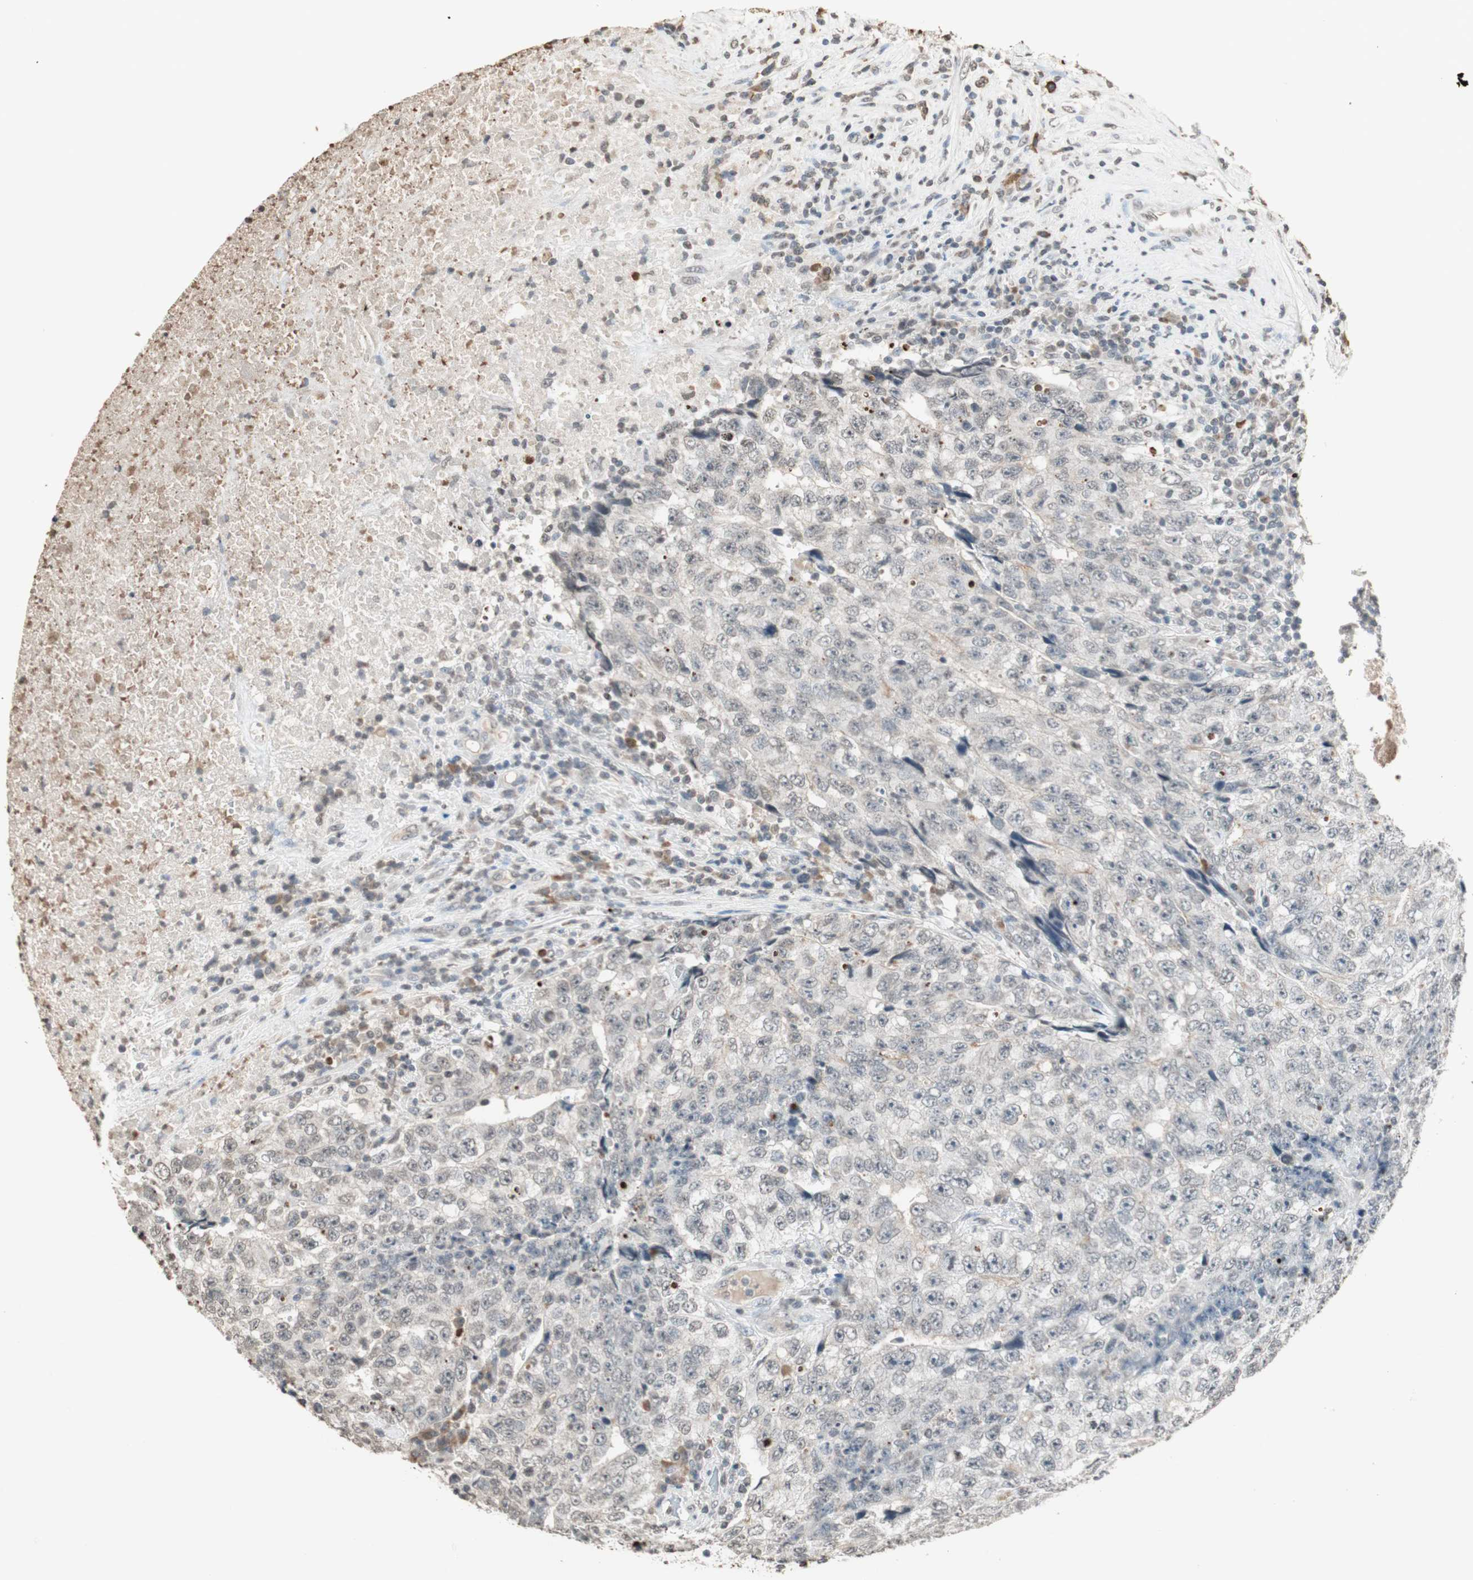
{"staining": {"intensity": "negative", "quantity": "none", "location": "none"}, "tissue": "testis cancer", "cell_type": "Tumor cells", "image_type": "cancer", "snomed": [{"axis": "morphology", "description": "Necrosis, NOS"}, {"axis": "morphology", "description": "Carcinoma, Embryonal, NOS"}, {"axis": "topography", "description": "Testis"}], "caption": "Immunohistochemistry image of human testis cancer stained for a protein (brown), which exhibits no staining in tumor cells.", "gene": "PRELID1", "patient": {"sex": "male", "age": 19}}